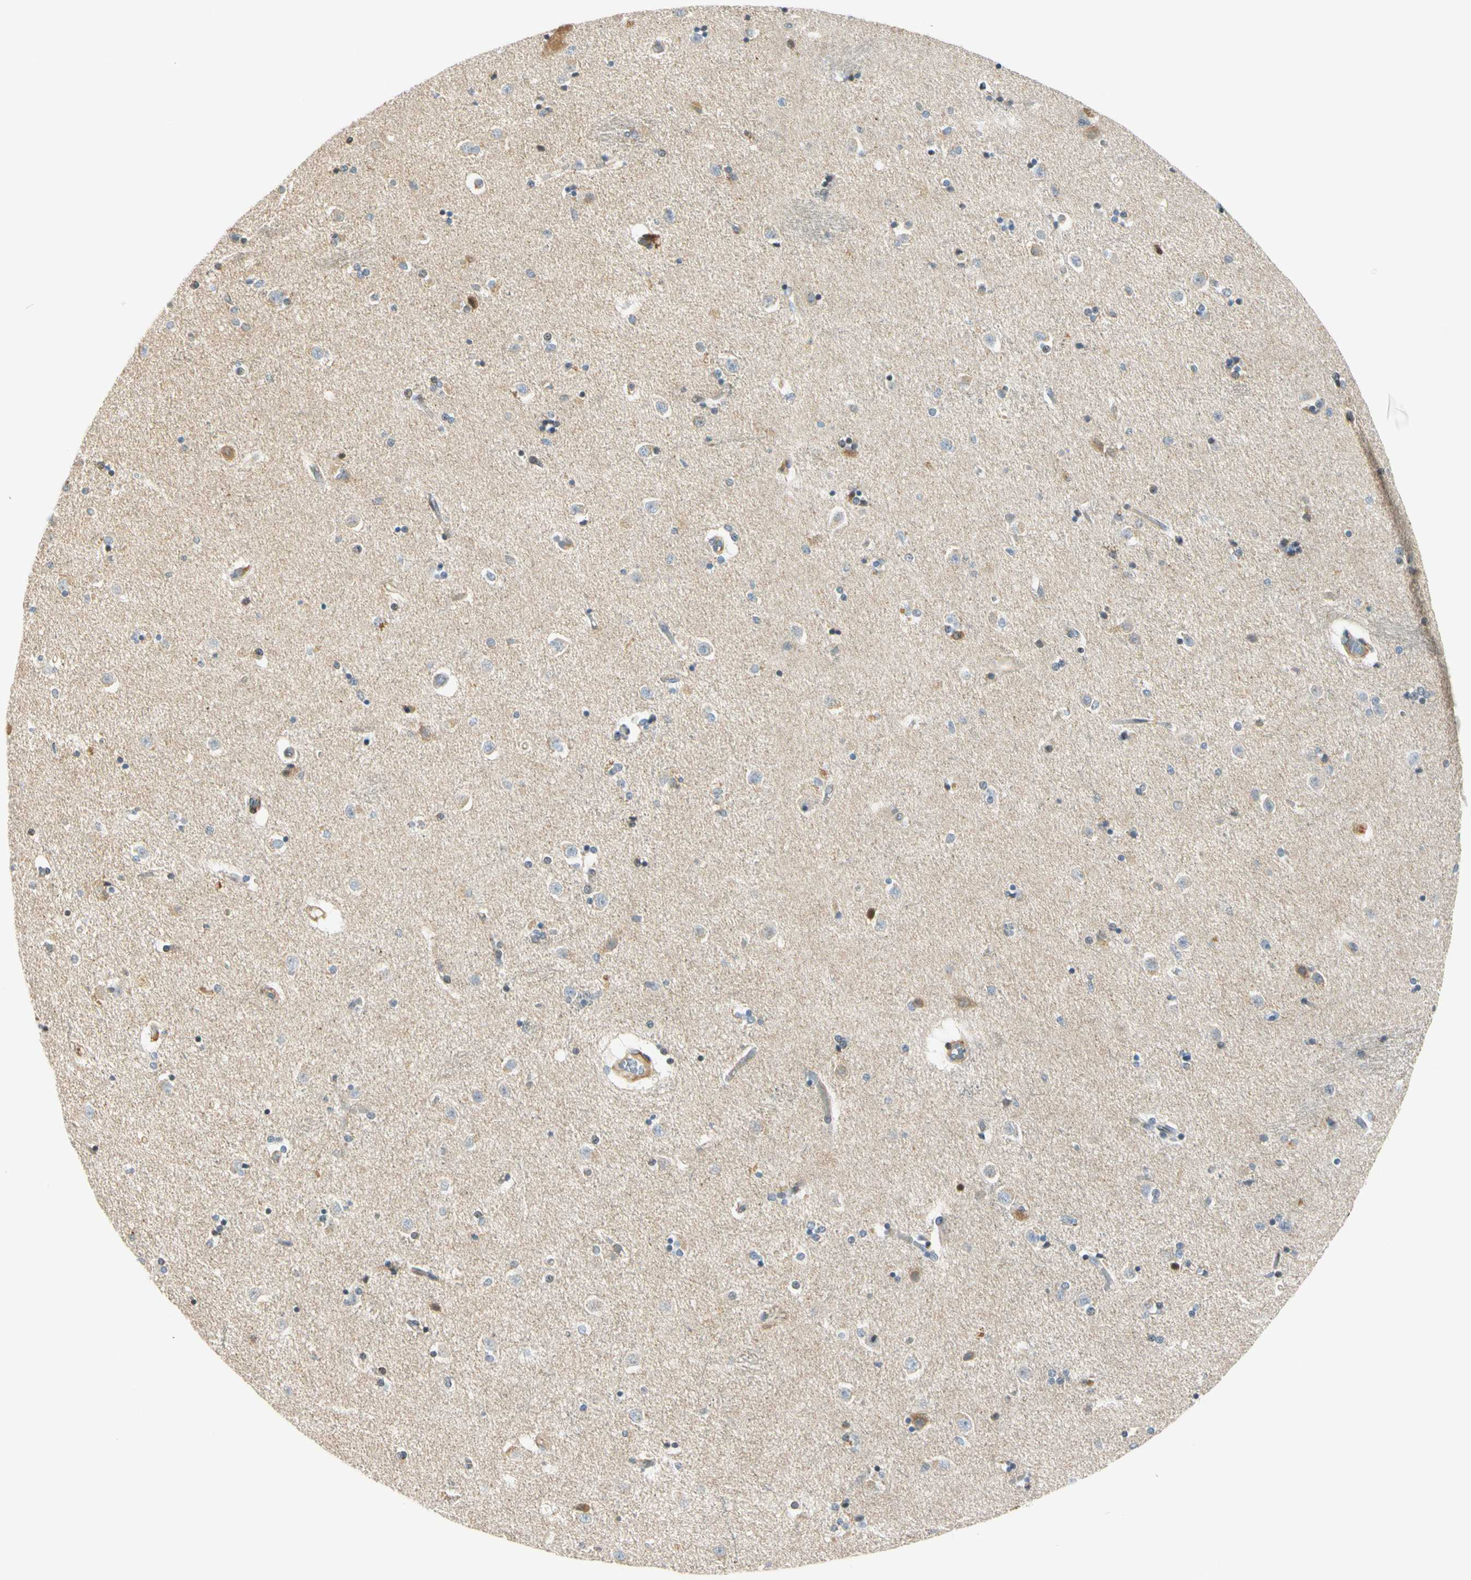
{"staining": {"intensity": "negative", "quantity": "none", "location": "none"}, "tissue": "caudate", "cell_type": "Glial cells", "image_type": "normal", "snomed": [{"axis": "morphology", "description": "Normal tissue, NOS"}, {"axis": "topography", "description": "Lateral ventricle wall"}], "caption": "A high-resolution photomicrograph shows immunohistochemistry (IHC) staining of normal caudate, which demonstrates no significant expression in glial cells. (IHC, brightfield microscopy, high magnification).", "gene": "NPDC1", "patient": {"sex": "female", "age": 54}}